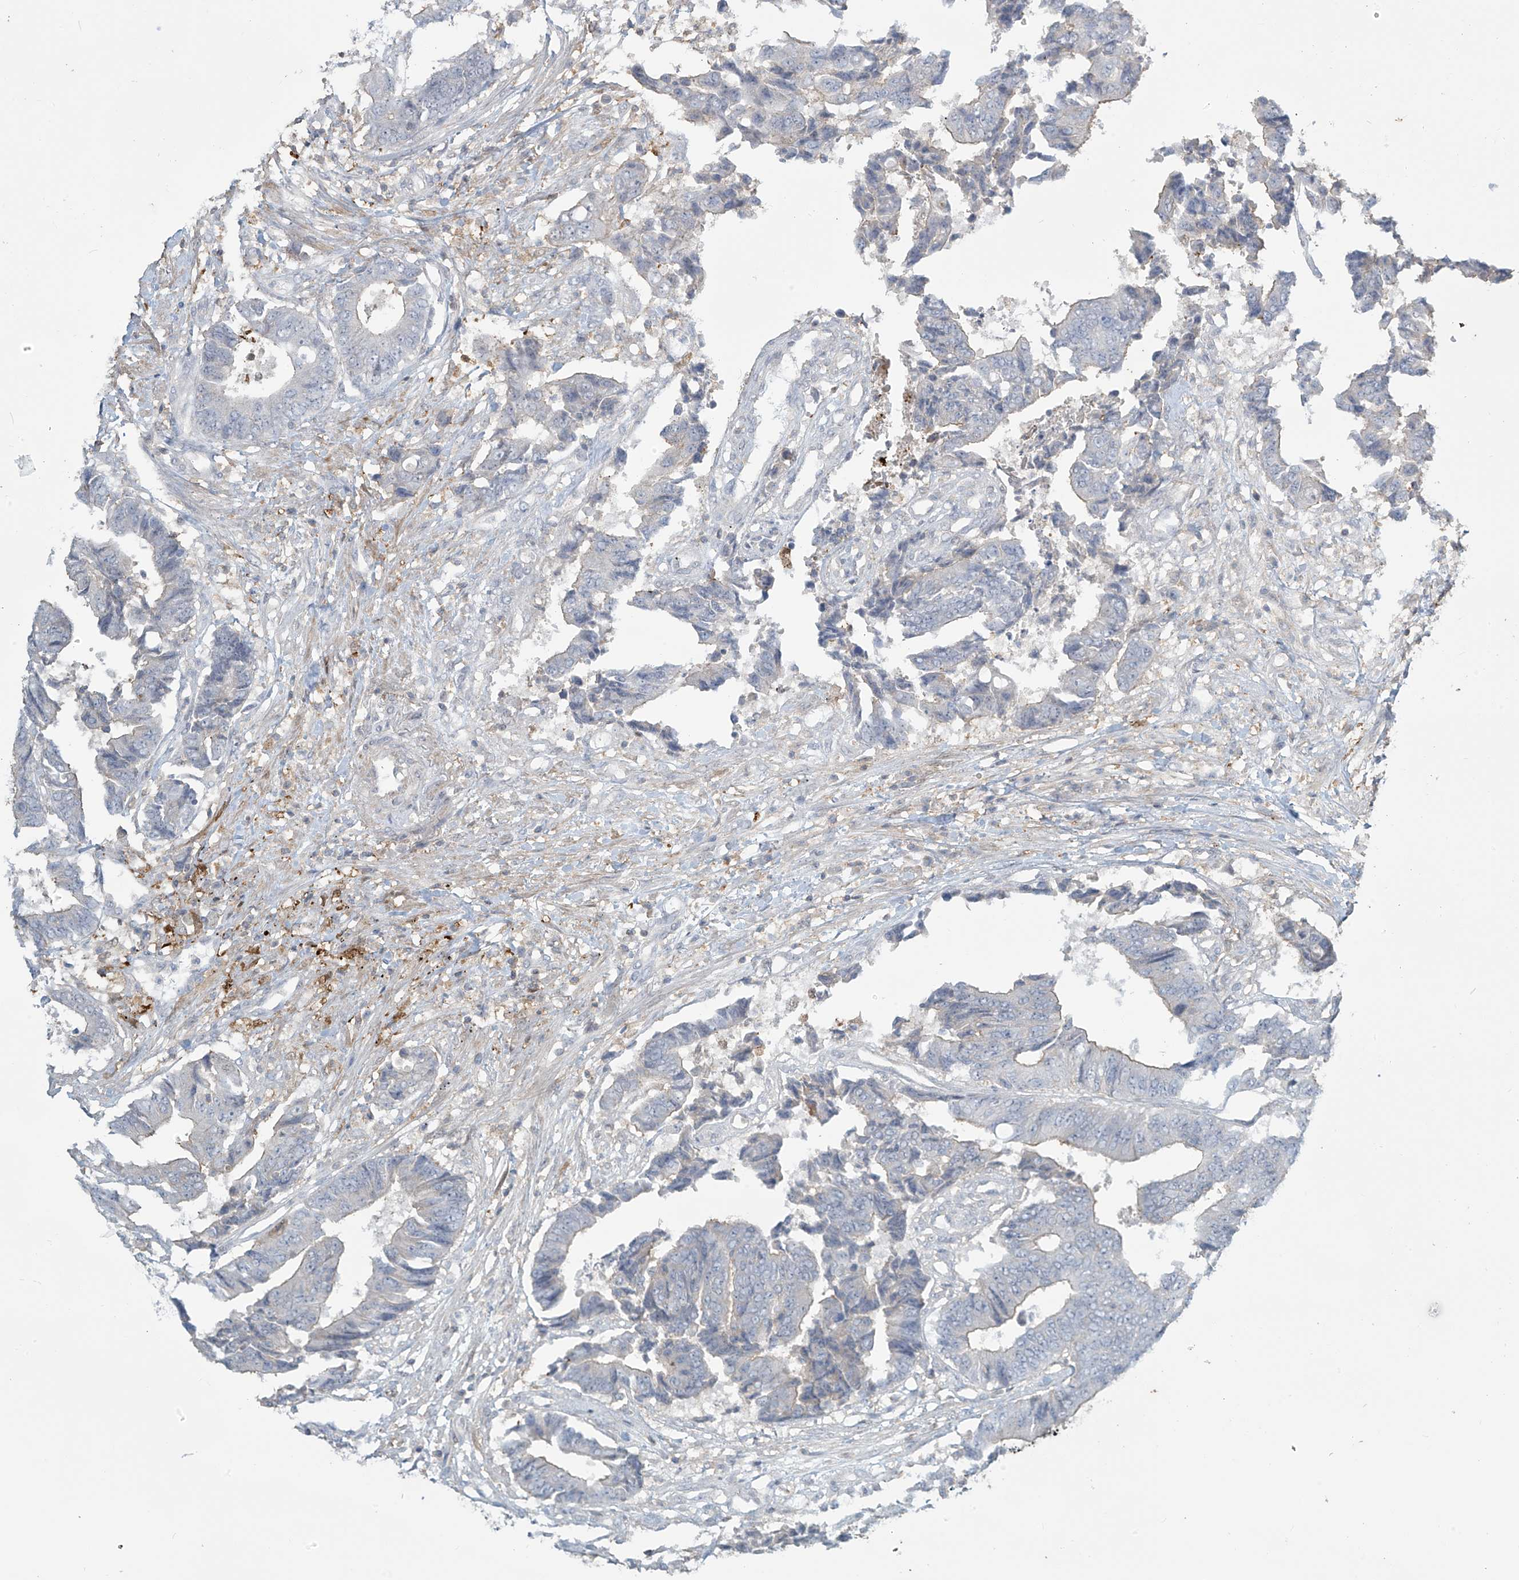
{"staining": {"intensity": "negative", "quantity": "none", "location": "none"}, "tissue": "colorectal cancer", "cell_type": "Tumor cells", "image_type": "cancer", "snomed": [{"axis": "morphology", "description": "Adenocarcinoma, NOS"}, {"axis": "topography", "description": "Rectum"}], "caption": "A photomicrograph of colorectal adenocarcinoma stained for a protein exhibits no brown staining in tumor cells.", "gene": "TAGAP", "patient": {"sex": "male", "age": 84}}